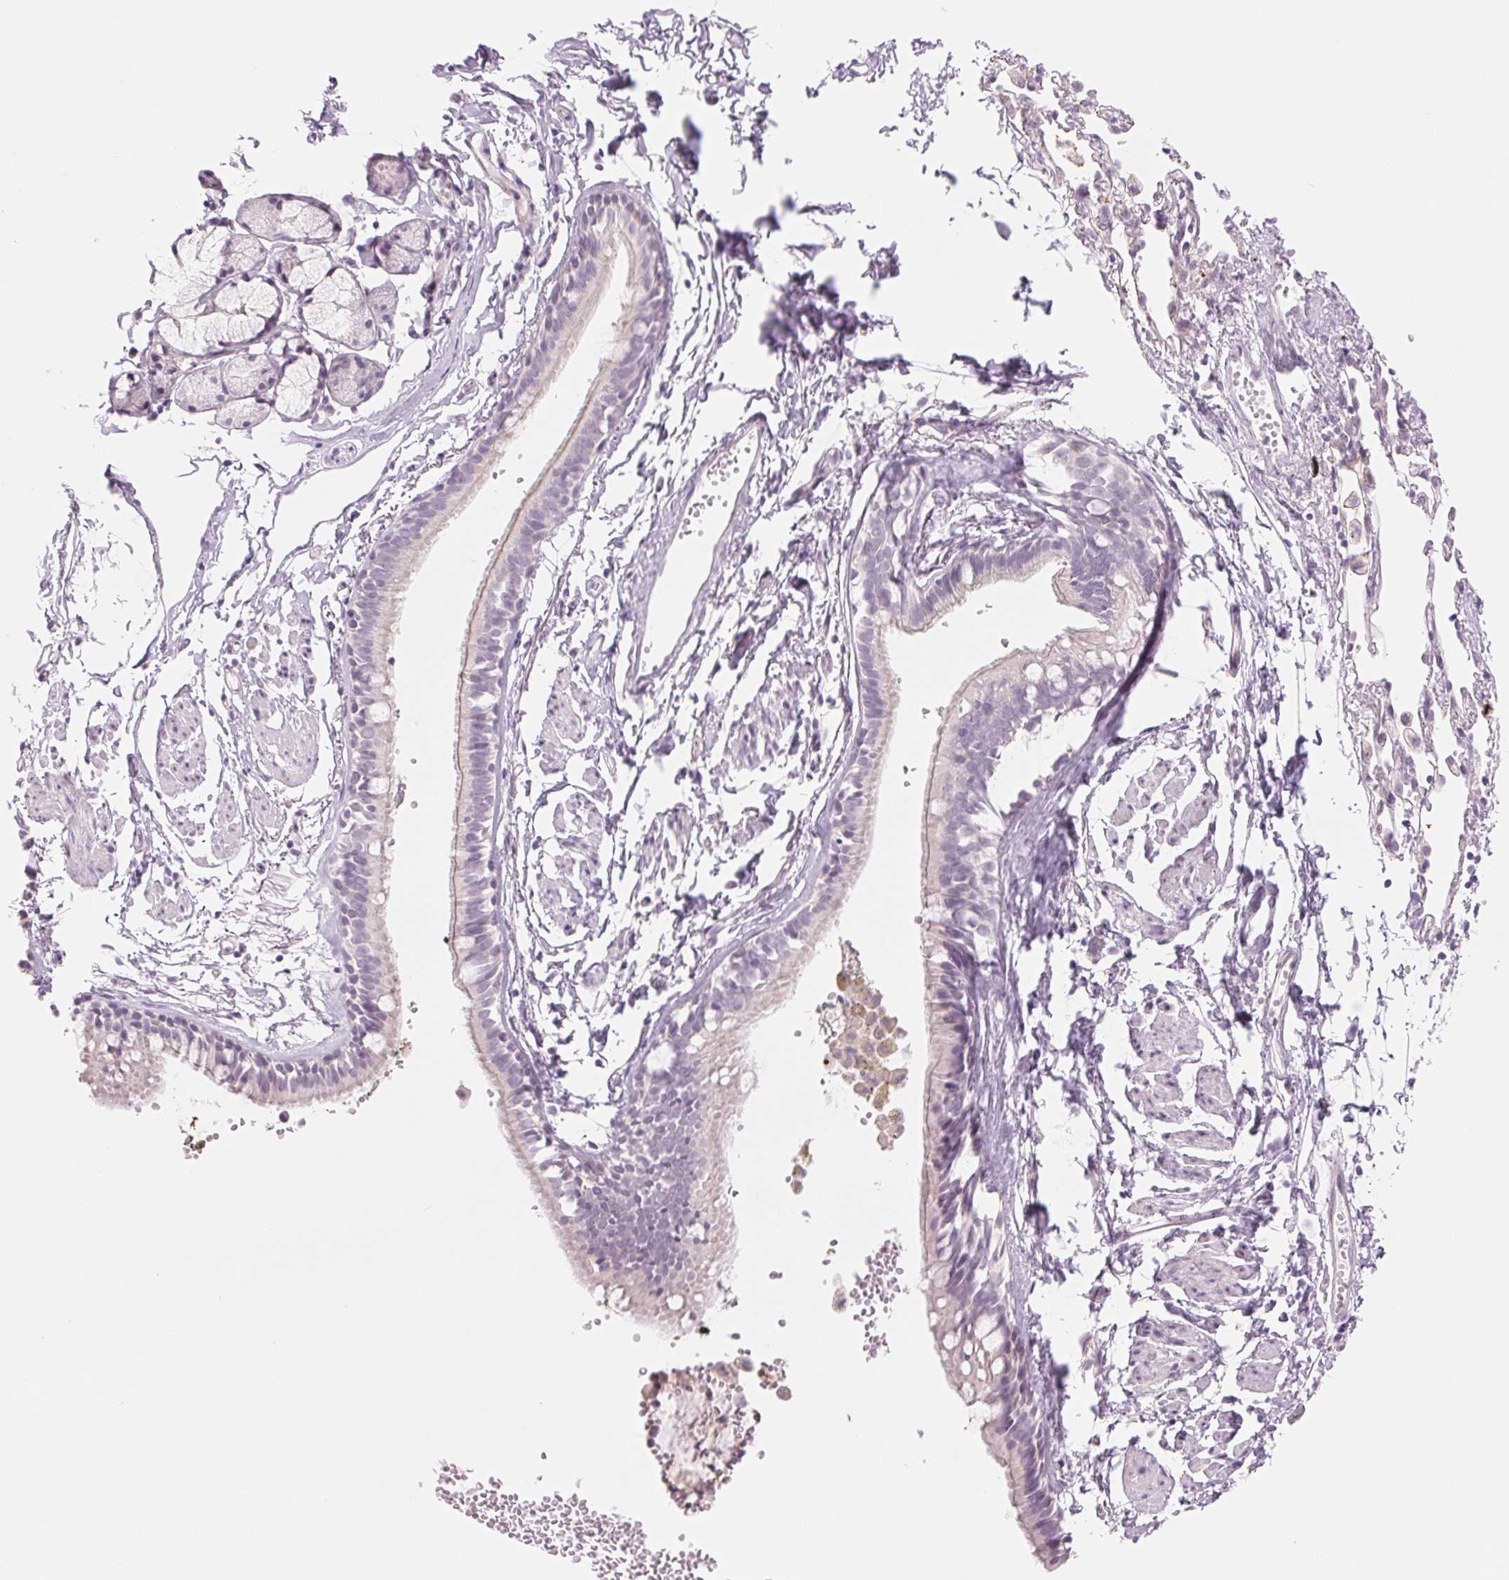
{"staining": {"intensity": "weak", "quantity": "<25%", "location": "cytoplasmic/membranous"}, "tissue": "bronchus", "cell_type": "Respiratory epithelial cells", "image_type": "normal", "snomed": [{"axis": "morphology", "description": "Normal tissue, NOS"}, {"axis": "topography", "description": "Cartilage tissue"}, {"axis": "topography", "description": "Bronchus"}], "caption": "Human bronchus stained for a protein using immunohistochemistry exhibits no positivity in respiratory epithelial cells.", "gene": "CCDC168", "patient": {"sex": "female", "age": 59}}